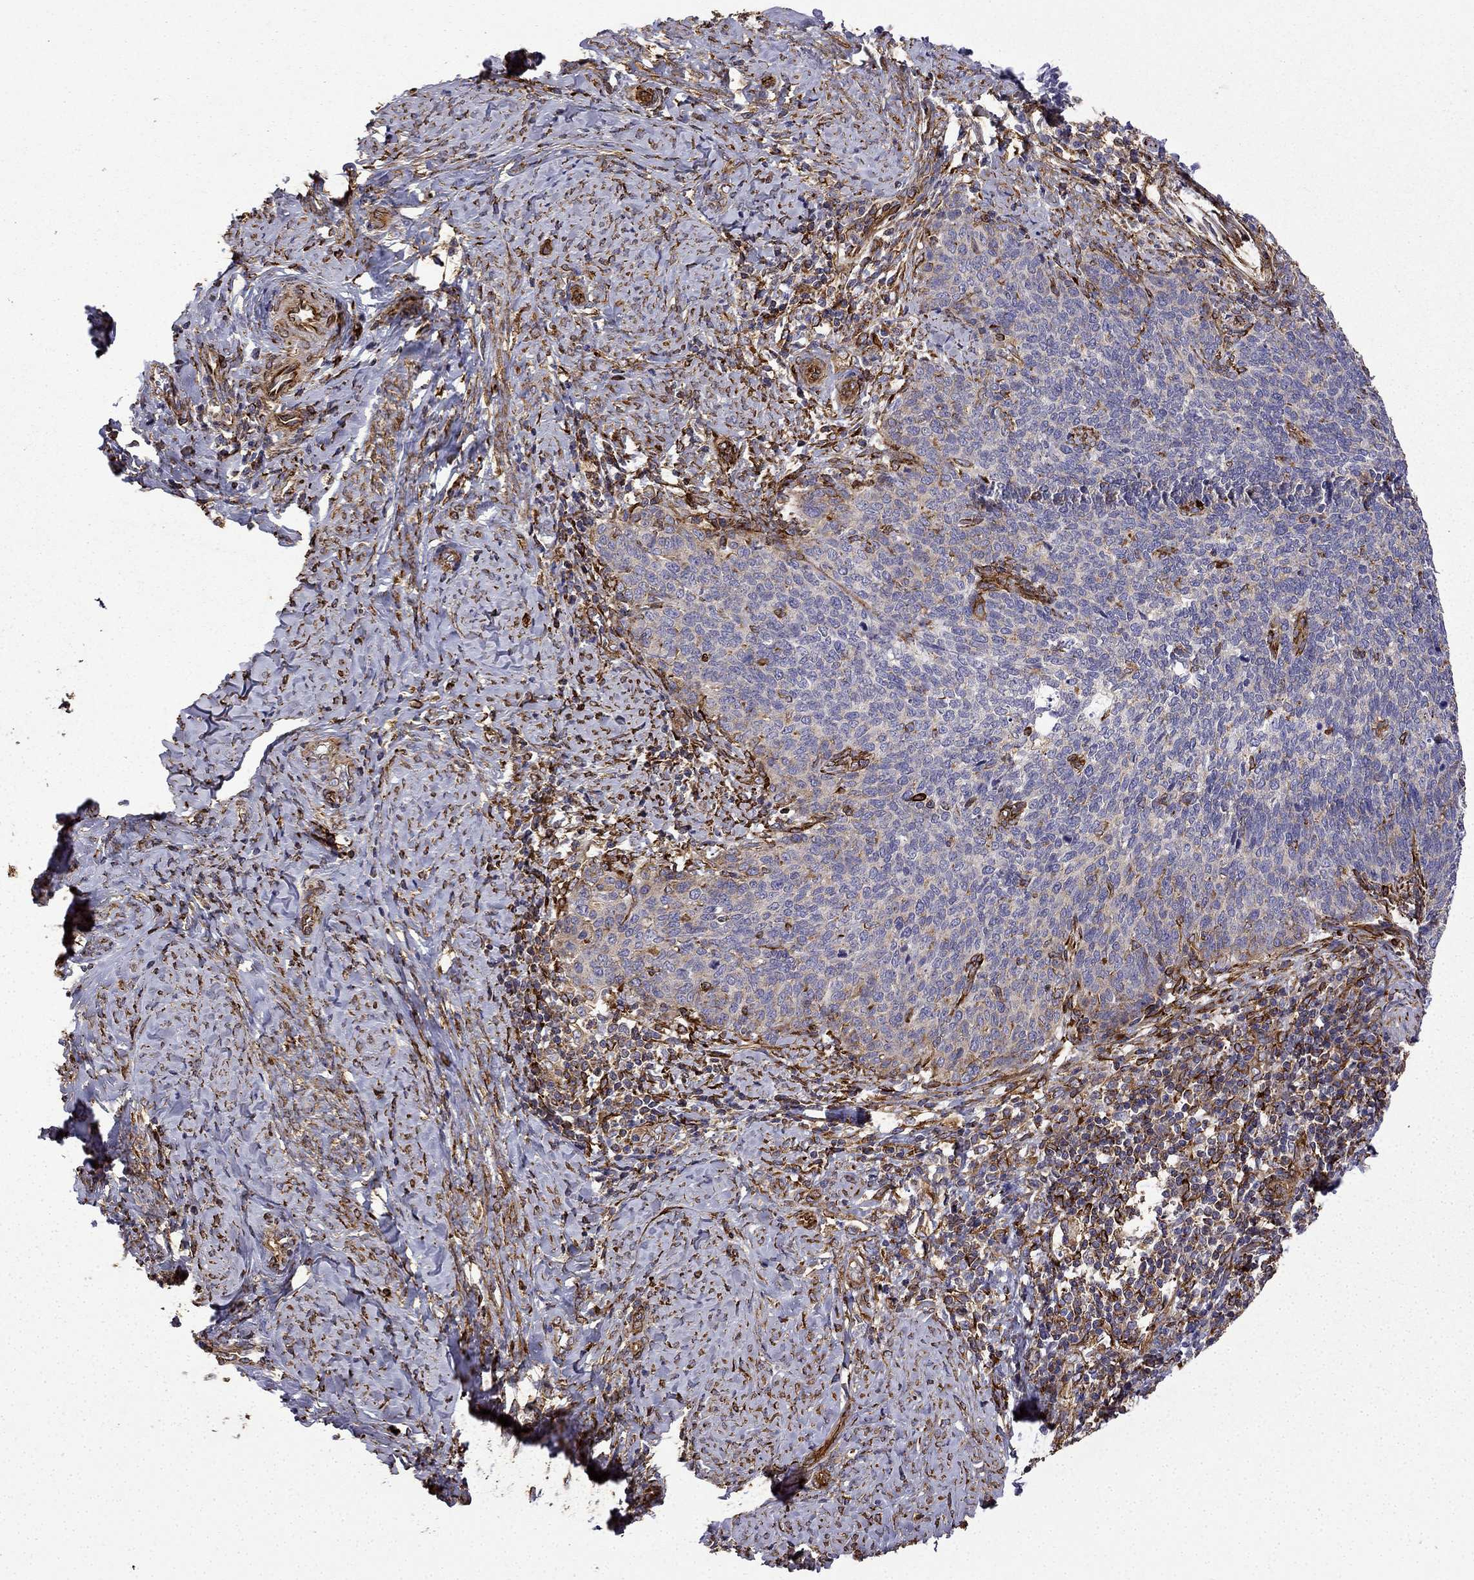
{"staining": {"intensity": "moderate", "quantity": "<25%", "location": "cytoplasmic/membranous"}, "tissue": "cervical cancer", "cell_type": "Tumor cells", "image_type": "cancer", "snomed": [{"axis": "morphology", "description": "Normal tissue, NOS"}, {"axis": "morphology", "description": "Squamous cell carcinoma, NOS"}, {"axis": "topography", "description": "Cervix"}], "caption": "About <25% of tumor cells in cervical squamous cell carcinoma reveal moderate cytoplasmic/membranous protein positivity as visualized by brown immunohistochemical staining.", "gene": "MAP4", "patient": {"sex": "female", "age": 39}}